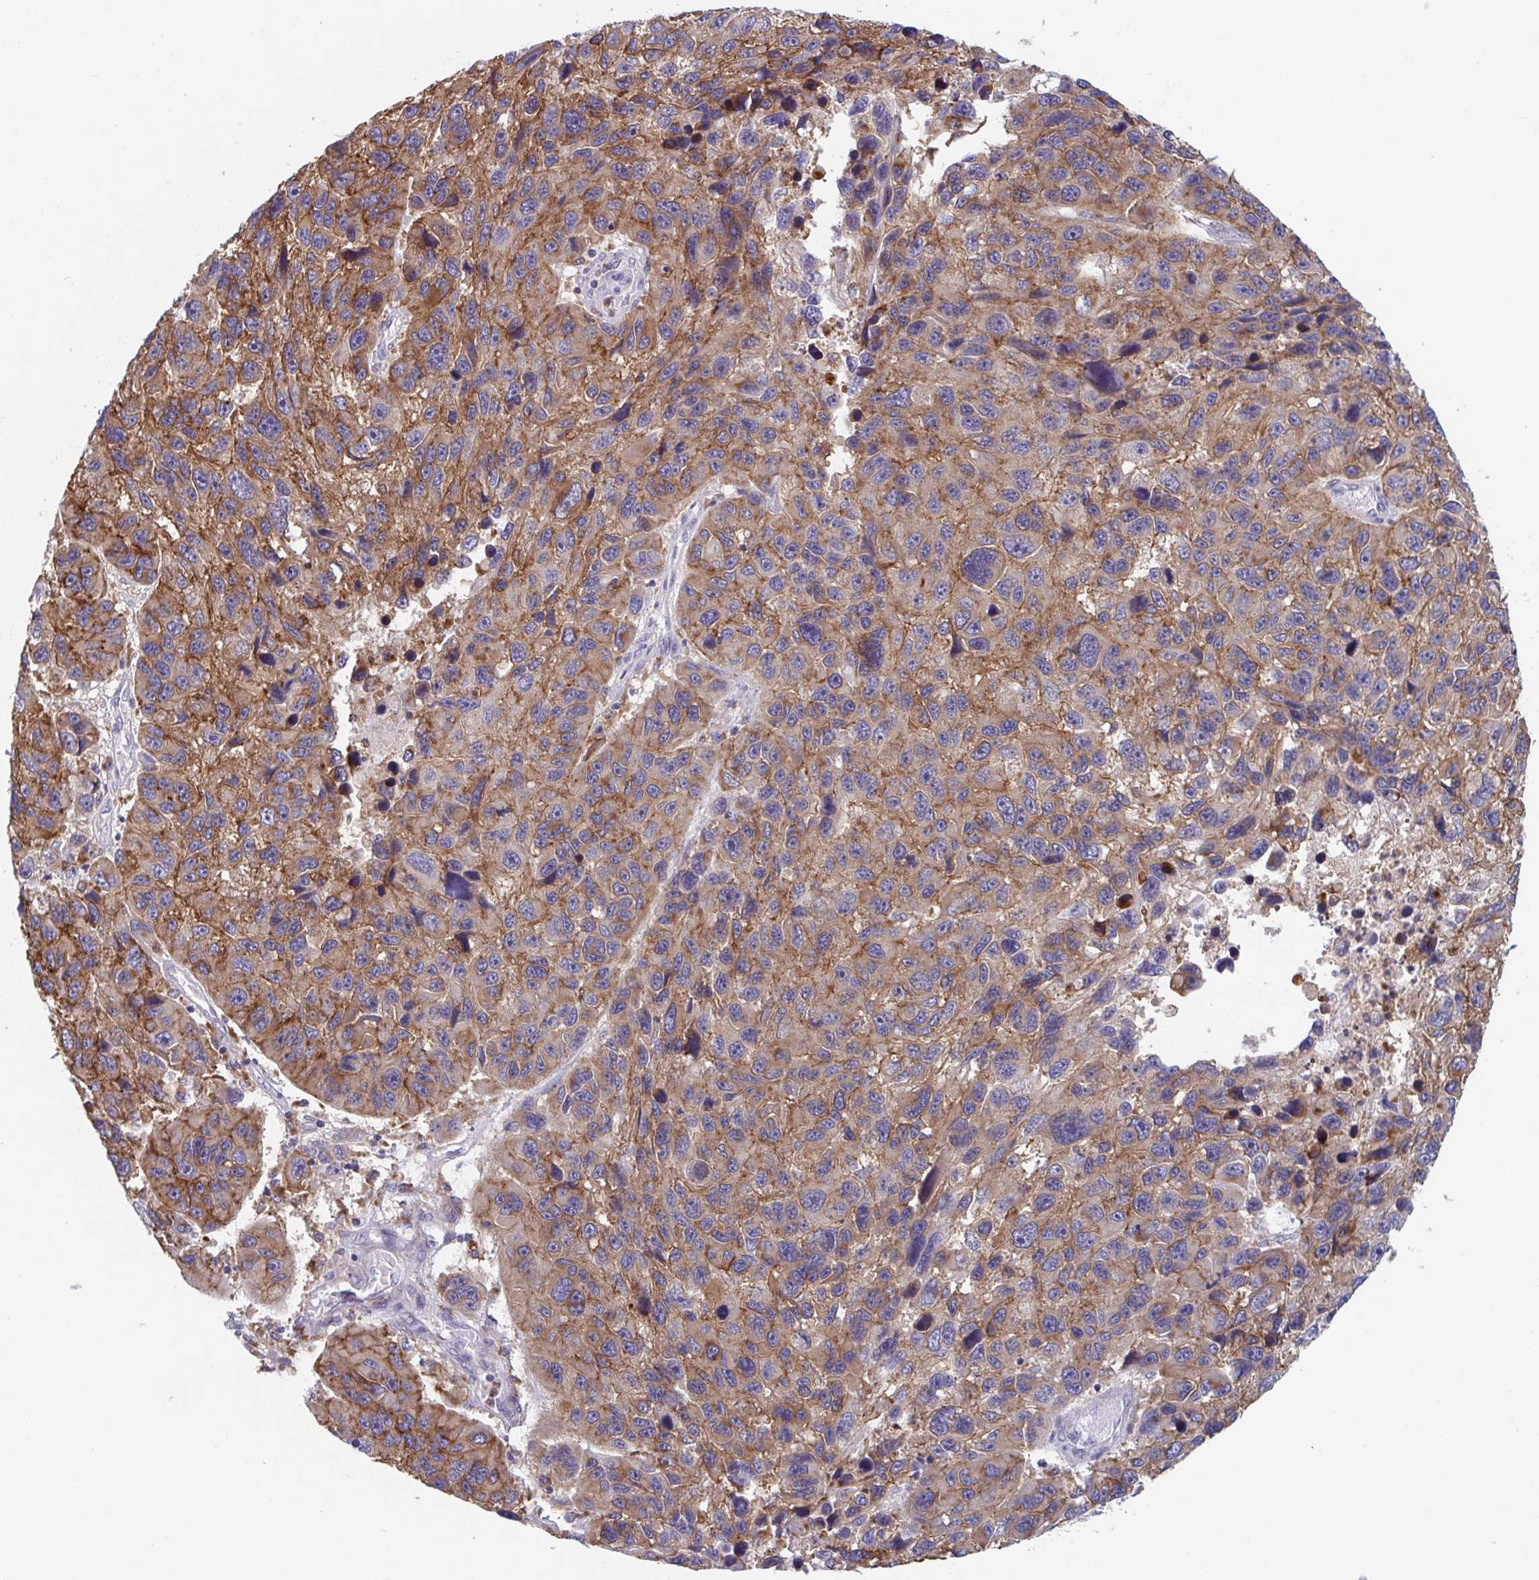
{"staining": {"intensity": "moderate", "quantity": "25%-75%", "location": "cytoplasmic/membranous"}, "tissue": "melanoma", "cell_type": "Tumor cells", "image_type": "cancer", "snomed": [{"axis": "morphology", "description": "Malignant melanoma, NOS"}, {"axis": "topography", "description": "Skin"}], "caption": "Melanoma was stained to show a protein in brown. There is medium levels of moderate cytoplasmic/membranous expression in approximately 25%-75% of tumor cells.", "gene": "NIPSNAP1", "patient": {"sex": "male", "age": 53}}